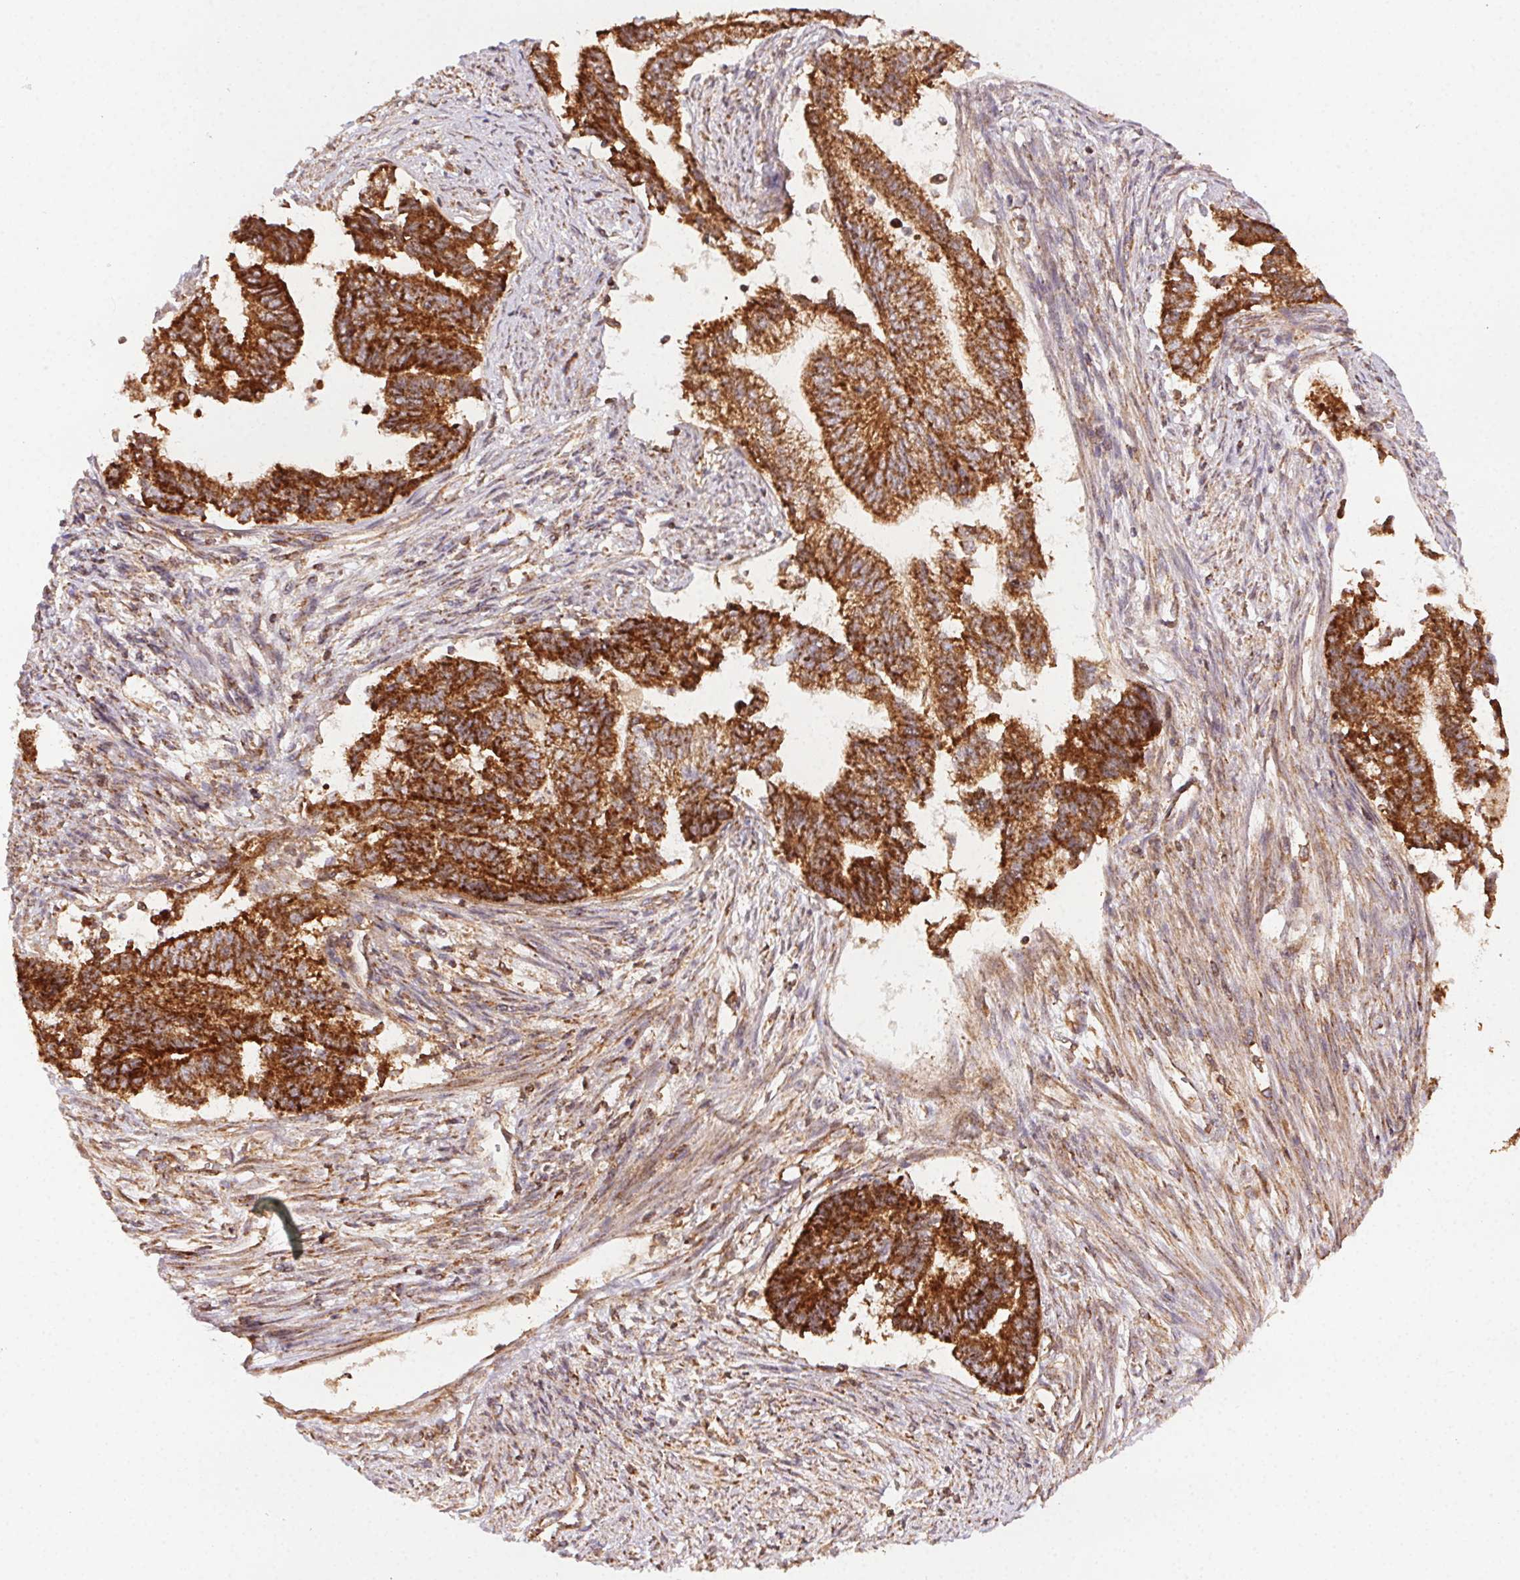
{"staining": {"intensity": "strong", "quantity": ">75%", "location": "cytoplasmic/membranous"}, "tissue": "endometrial cancer", "cell_type": "Tumor cells", "image_type": "cancer", "snomed": [{"axis": "morphology", "description": "Adenocarcinoma, NOS"}, {"axis": "topography", "description": "Endometrium"}], "caption": "DAB (3,3'-diaminobenzidine) immunohistochemical staining of endometrial cancer shows strong cytoplasmic/membranous protein staining in about >75% of tumor cells.", "gene": "CLPB", "patient": {"sex": "female", "age": 65}}